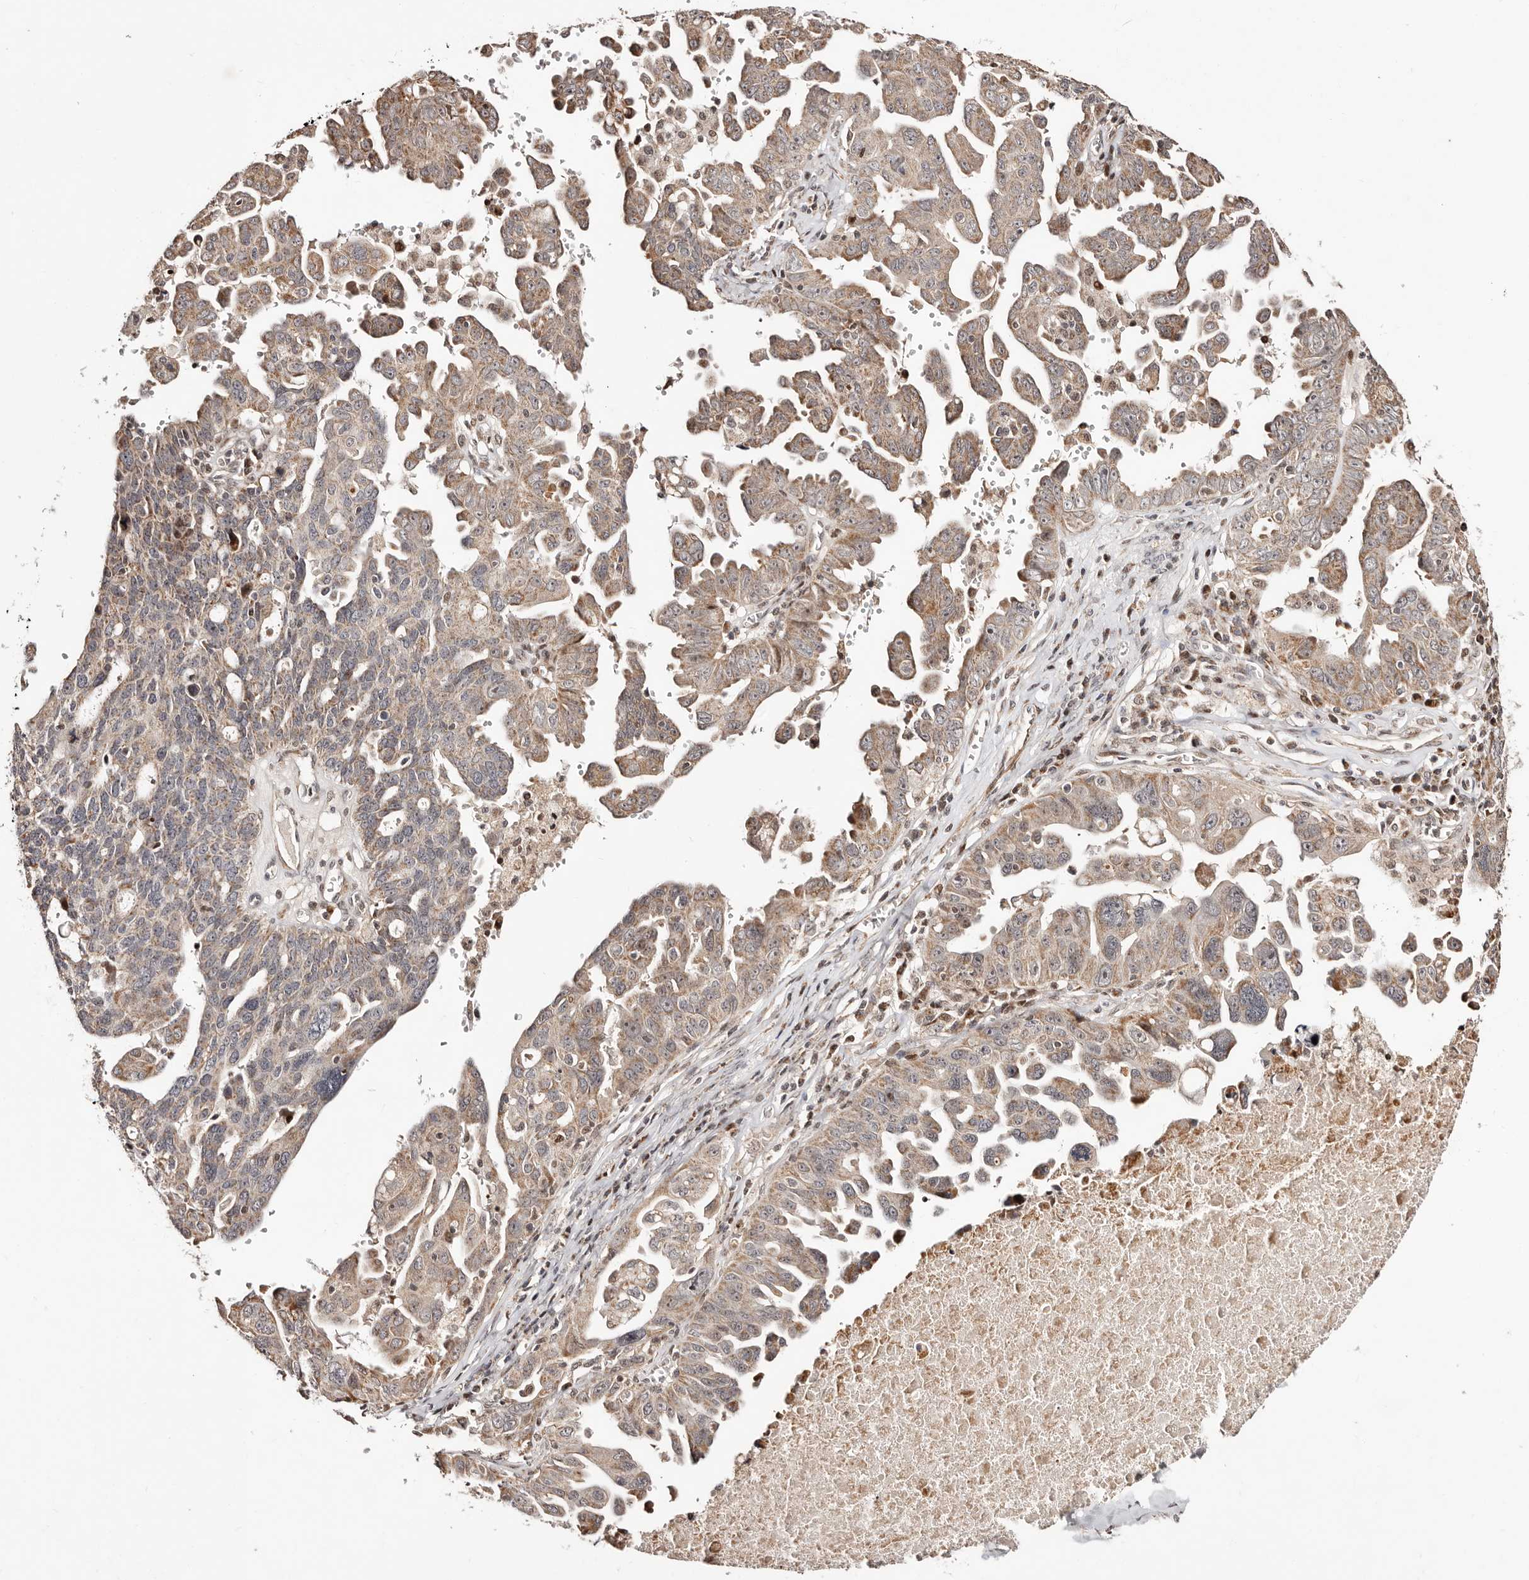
{"staining": {"intensity": "moderate", "quantity": ">75%", "location": "cytoplasmic/membranous"}, "tissue": "ovarian cancer", "cell_type": "Tumor cells", "image_type": "cancer", "snomed": [{"axis": "morphology", "description": "Carcinoma, endometroid"}, {"axis": "topography", "description": "Ovary"}], "caption": "Ovarian cancer stained with a protein marker shows moderate staining in tumor cells.", "gene": "HIVEP3", "patient": {"sex": "female", "age": 62}}